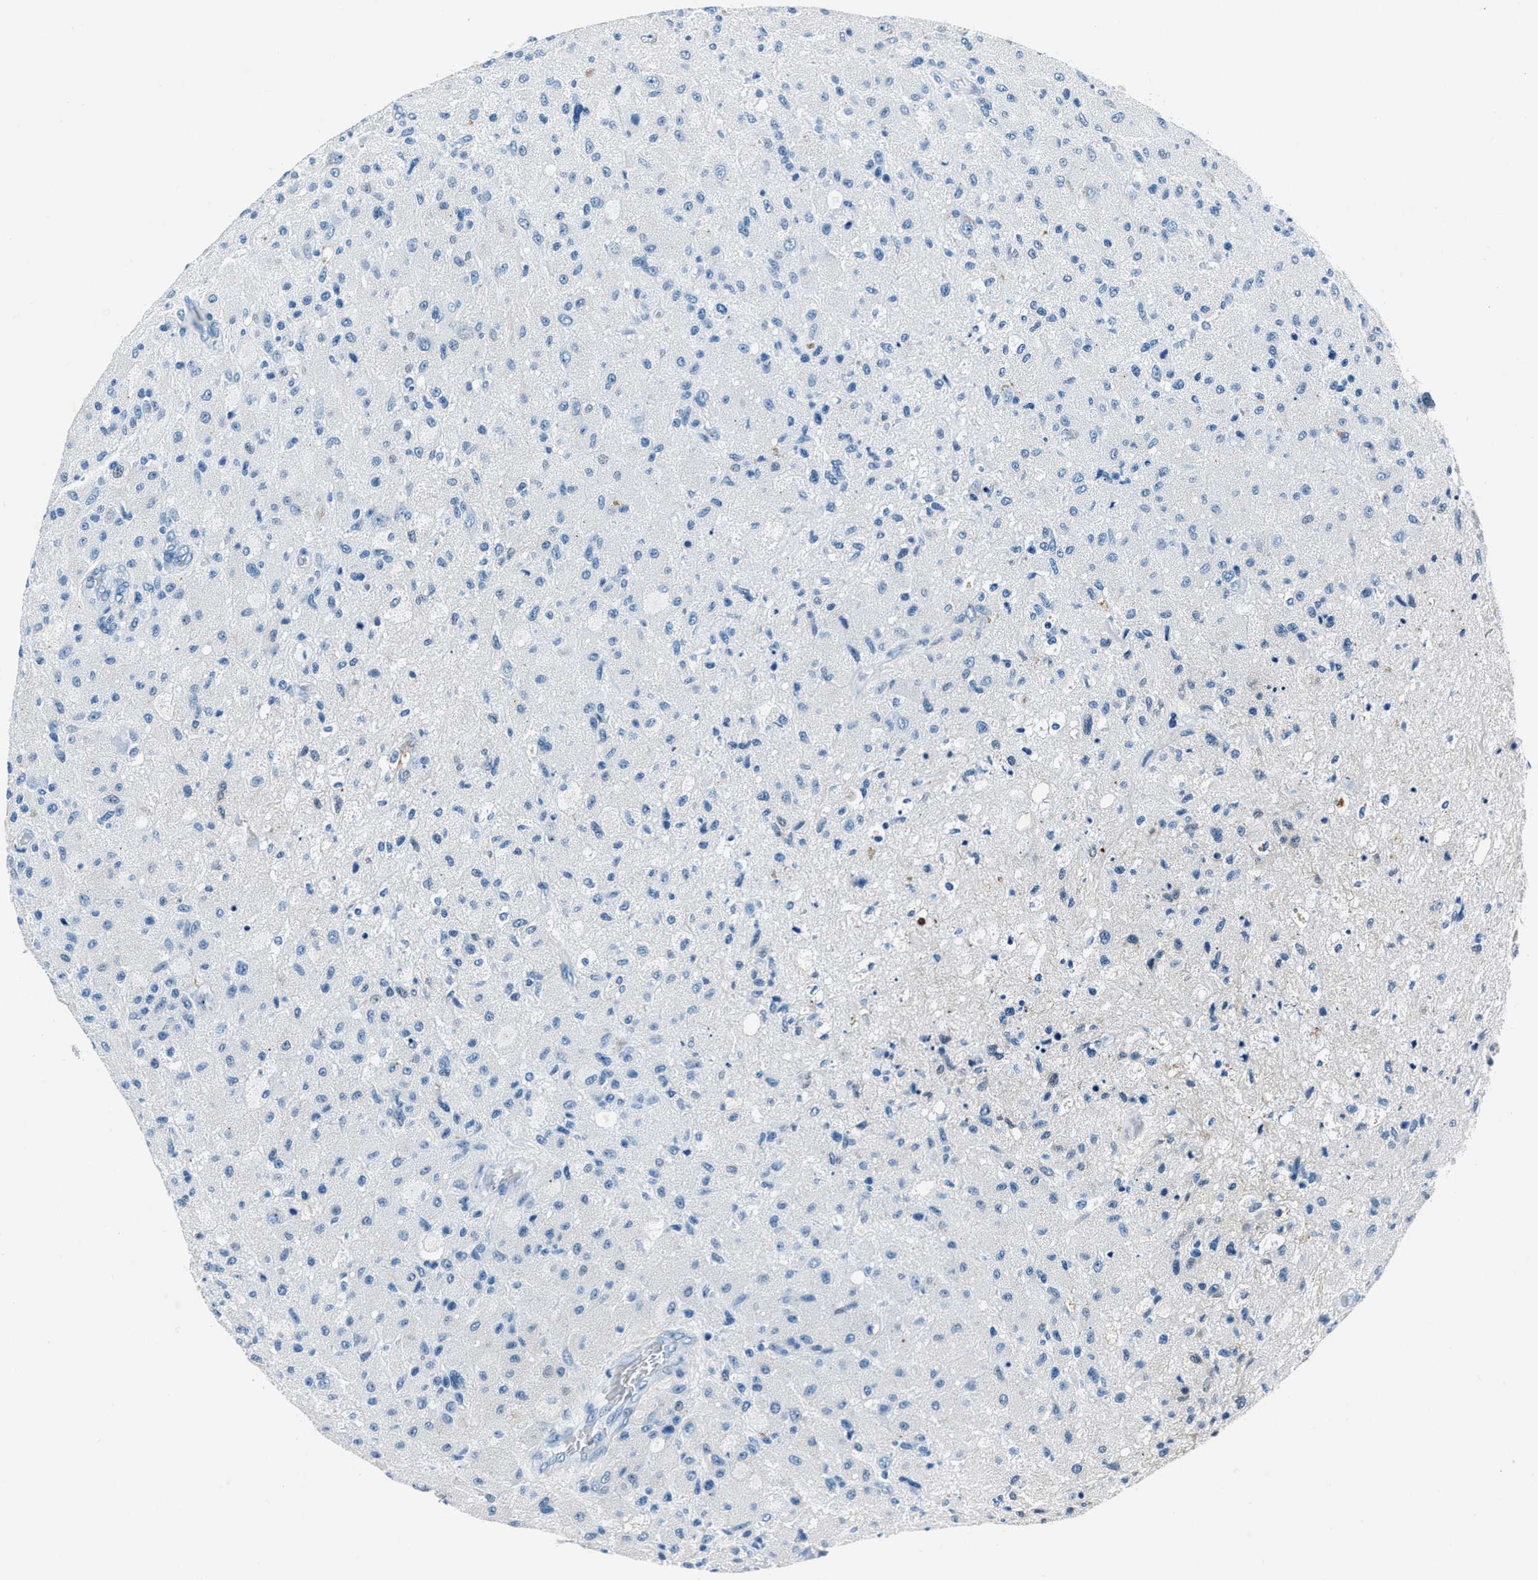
{"staining": {"intensity": "negative", "quantity": "none", "location": "none"}, "tissue": "glioma", "cell_type": "Tumor cells", "image_type": "cancer", "snomed": [{"axis": "morphology", "description": "Normal tissue, NOS"}, {"axis": "morphology", "description": "Glioma, malignant, High grade"}, {"axis": "topography", "description": "Cerebral cortex"}], "caption": "Glioma was stained to show a protein in brown. There is no significant staining in tumor cells.", "gene": "PTPDC1", "patient": {"sex": "male", "age": 77}}